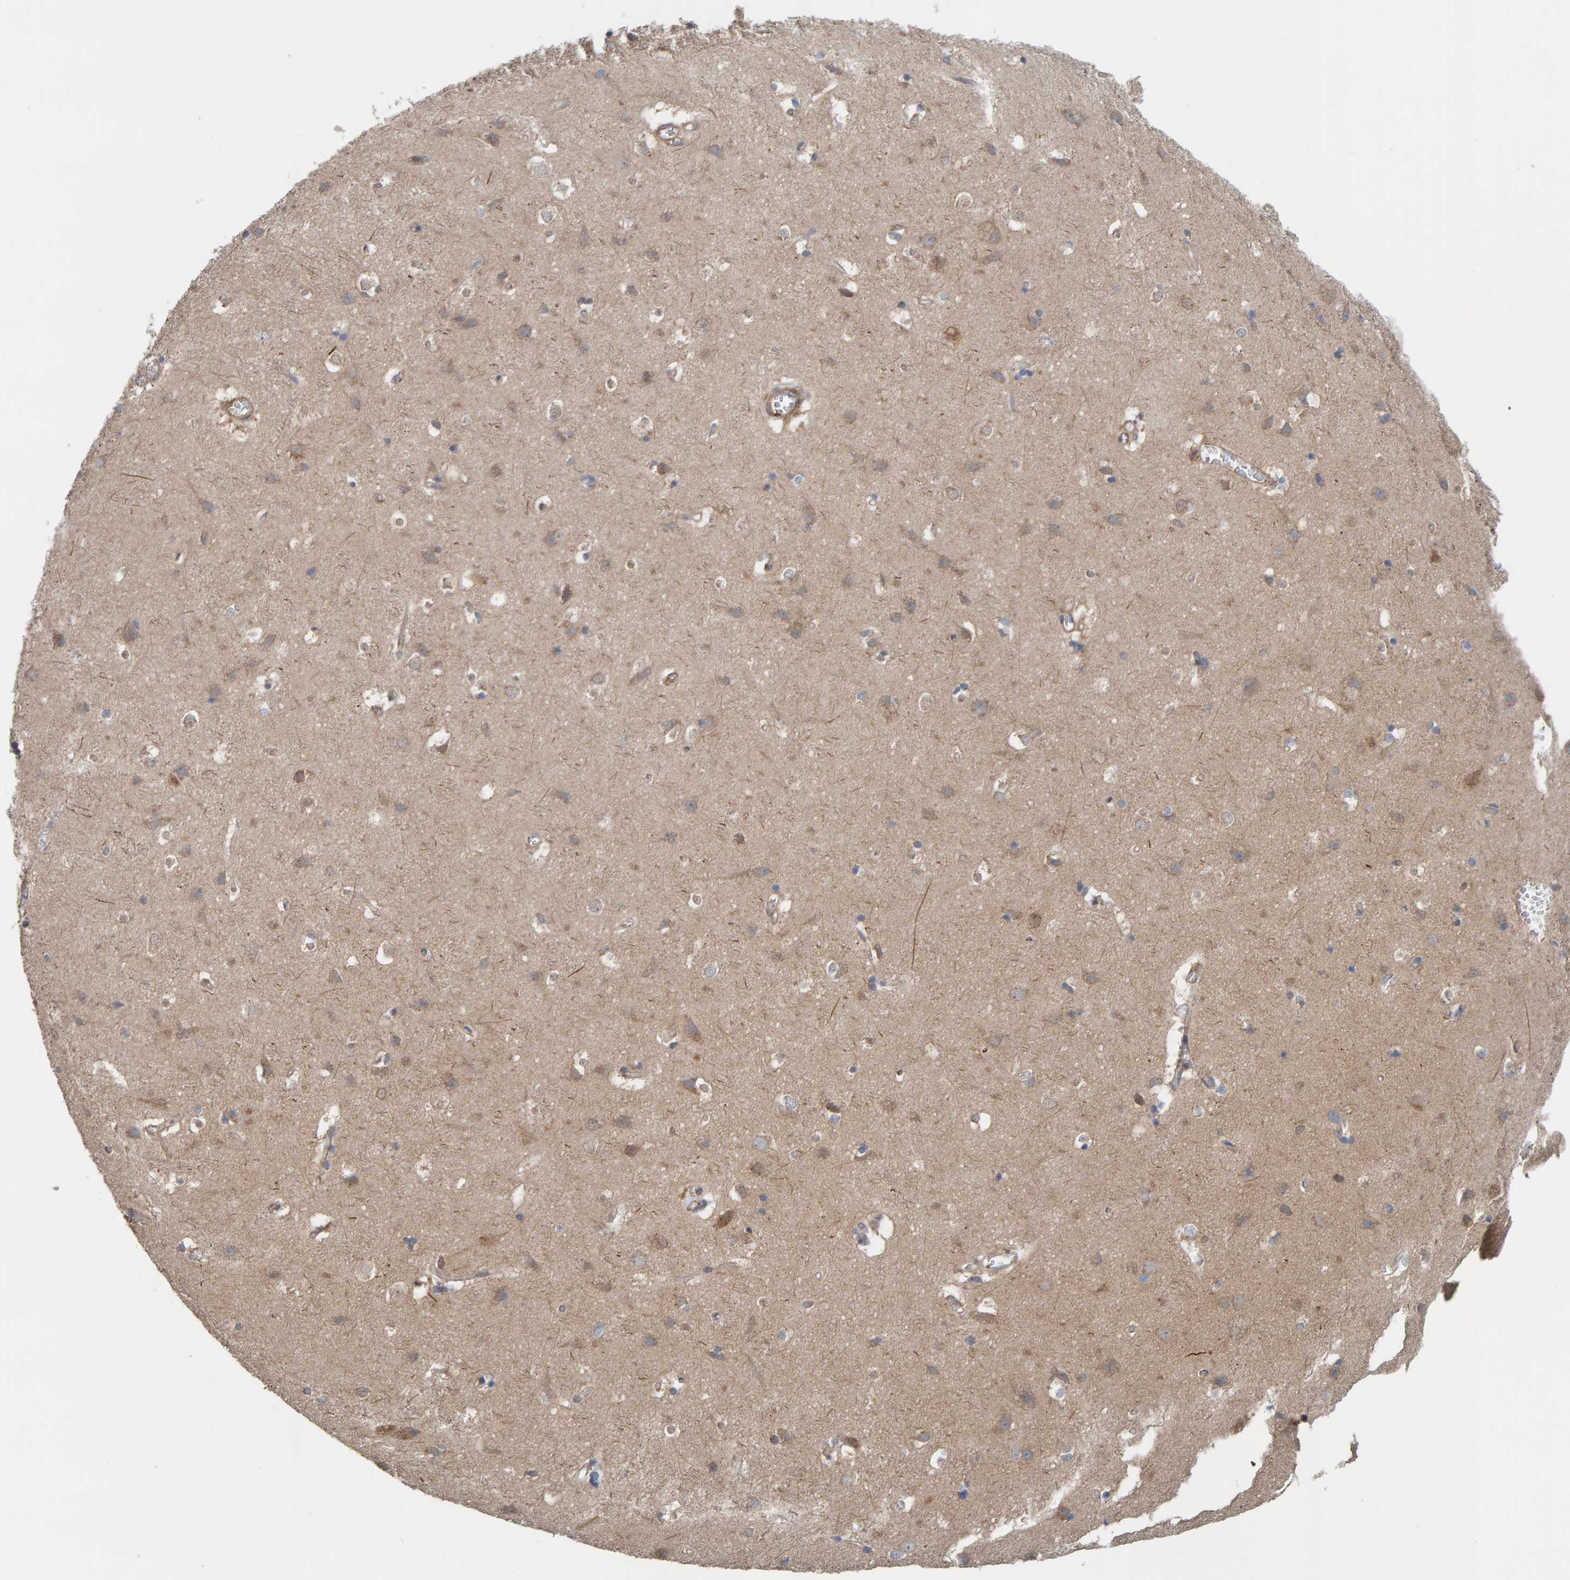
{"staining": {"intensity": "moderate", "quantity": ">75%", "location": "cytoplasmic/membranous"}, "tissue": "cerebral cortex", "cell_type": "Endothelial cells", "image_type": "normal", "snomed": [{"axis": "morphology", "description": "Normal tissue, NOS"}, {"axis": "topography", "description": "Cerebral cortex"}], "caption": "A brown stain labels moderate cytoplasmic/membranous positivity of a protein in endothelial cells of normal cerebral cortex.", "gene": "UBAP1", "patient": {"sex": "male", "age": 54}}